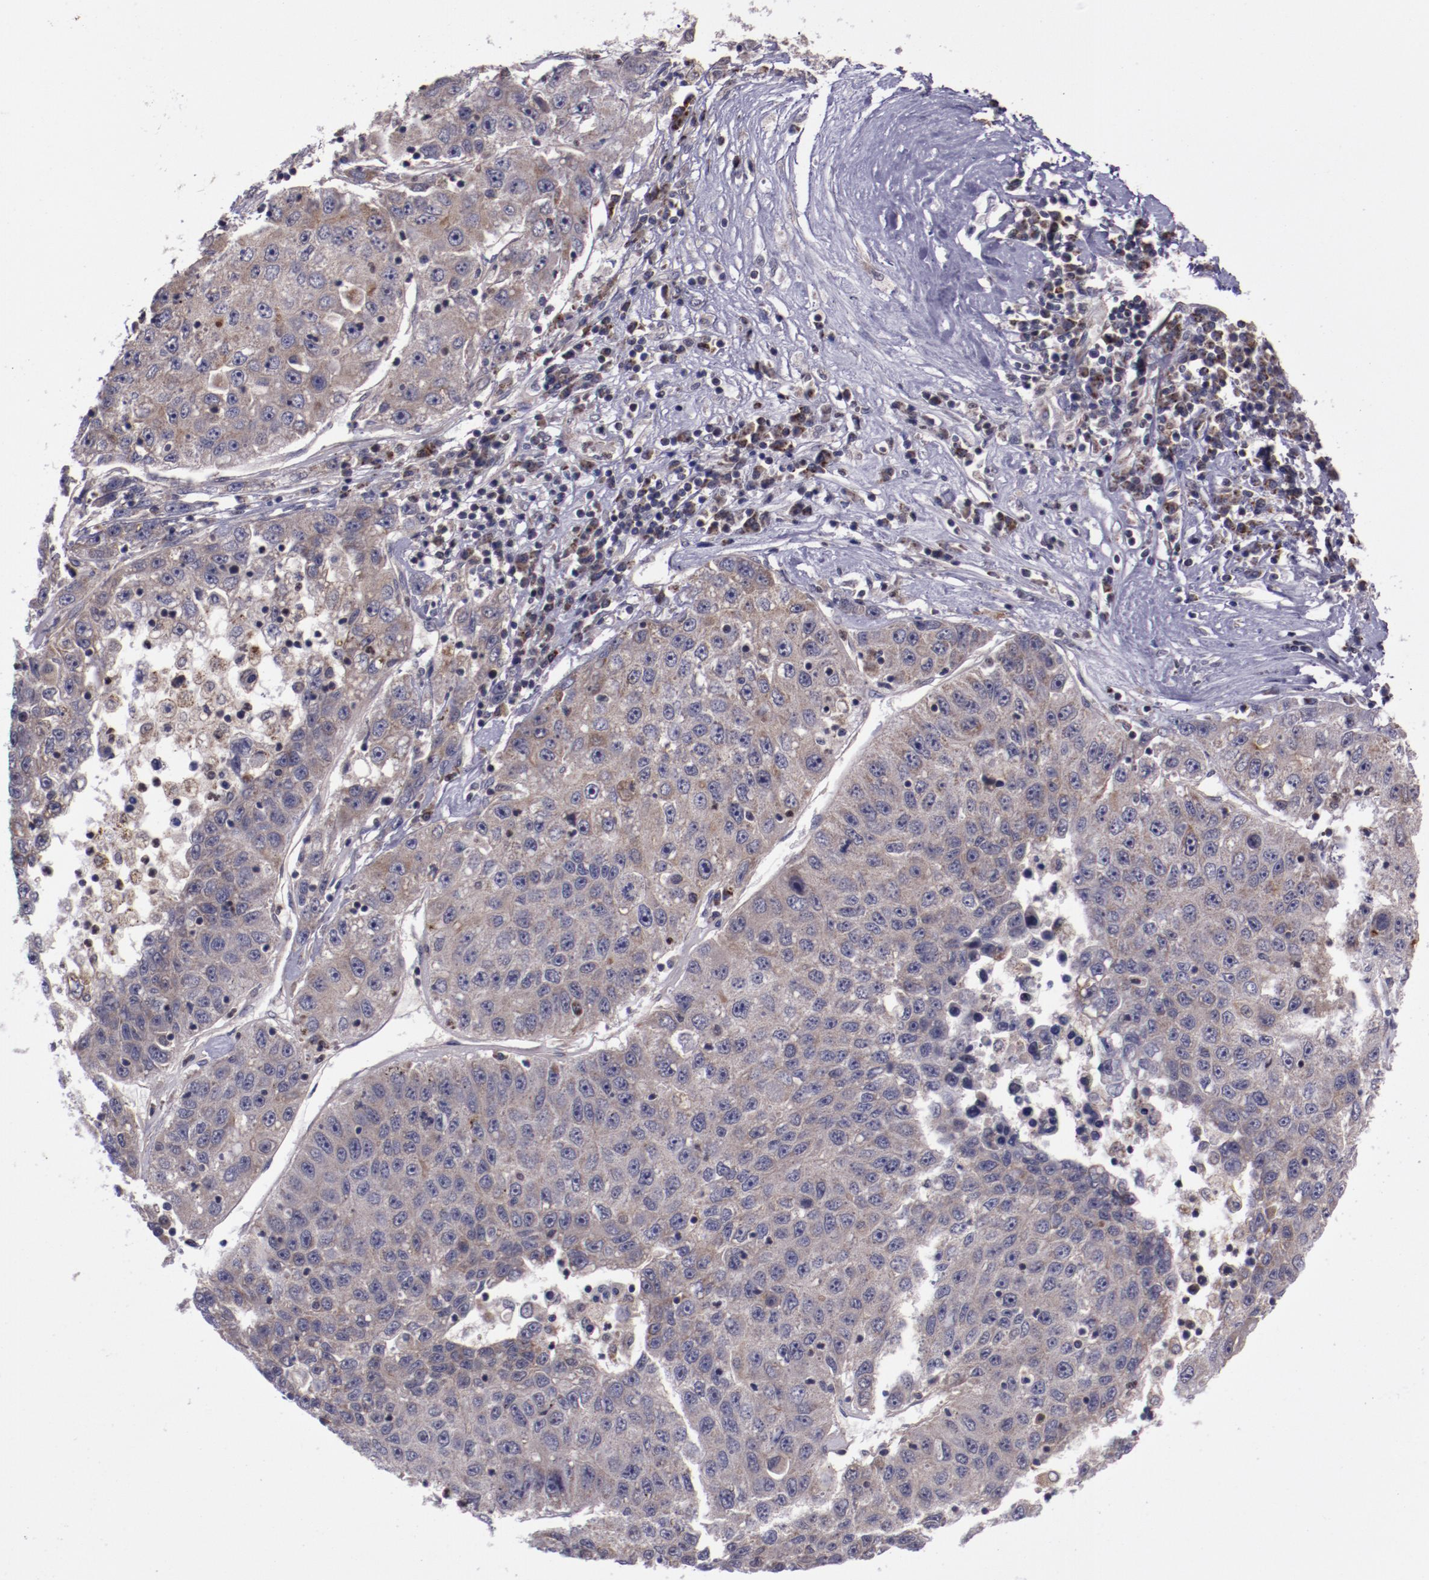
{"staining": {"intensity": "weak", "quantity": ">75%", "location": "cytoplasmic/membranous"}, "tissue": "liver cancer", "cell_type": "Tumor cells", "image_type": "cancer", "snomed": [{"axis": "morphology", "description": "Carcinoma, Hepatocellular, NOS"}, {"axis": "topography", "description": "Liver"}], "caption": "Liver cancer (hepatocellular carcinoma) stained with a protein marker shows weak staining in tumor cells.", "gene": "LONP1", "patient": {"sex": "male", "age": 49}}